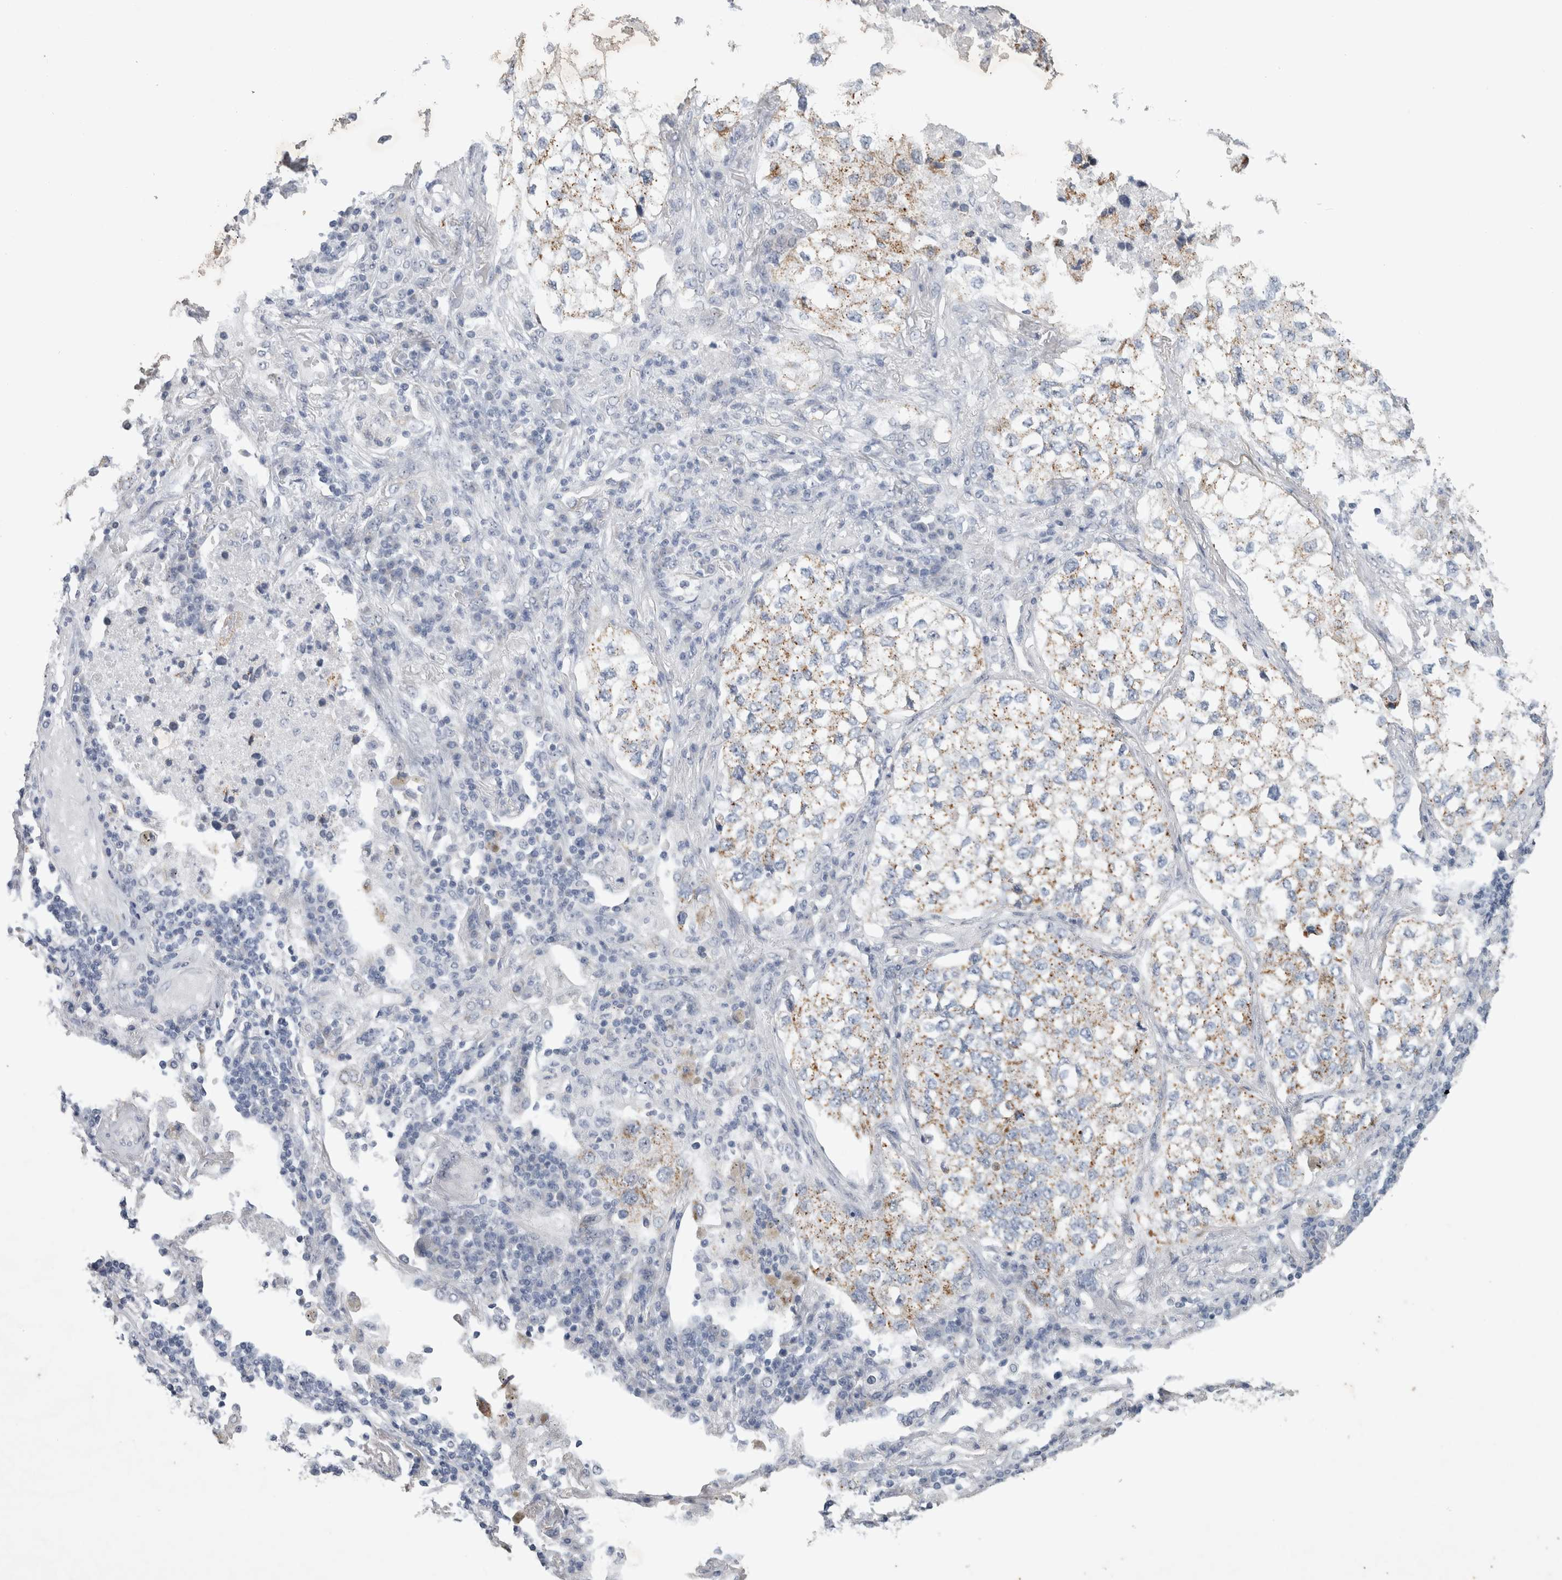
{"staining": {"intensity": "moderate", "quantity": ">75%", "location": "cytoplasmic/membranous"}, "tissue": "lung cancer", "cell_type": "Tumor cells", "image_type": "cancer", "snomed": [{"axis": "morphology", "description": "Adenocarcinoma, NOS"}, {"axis": "topography", "description": "Lung"}], "caption": "The micrograph displays a brown stain indicating the presence of a protein in the cytoplasmic/membranous of tumor cells in lung adenocarcinoma.", "gene": "FXYD7", "patient": {"sex": "male", "age": 63}}